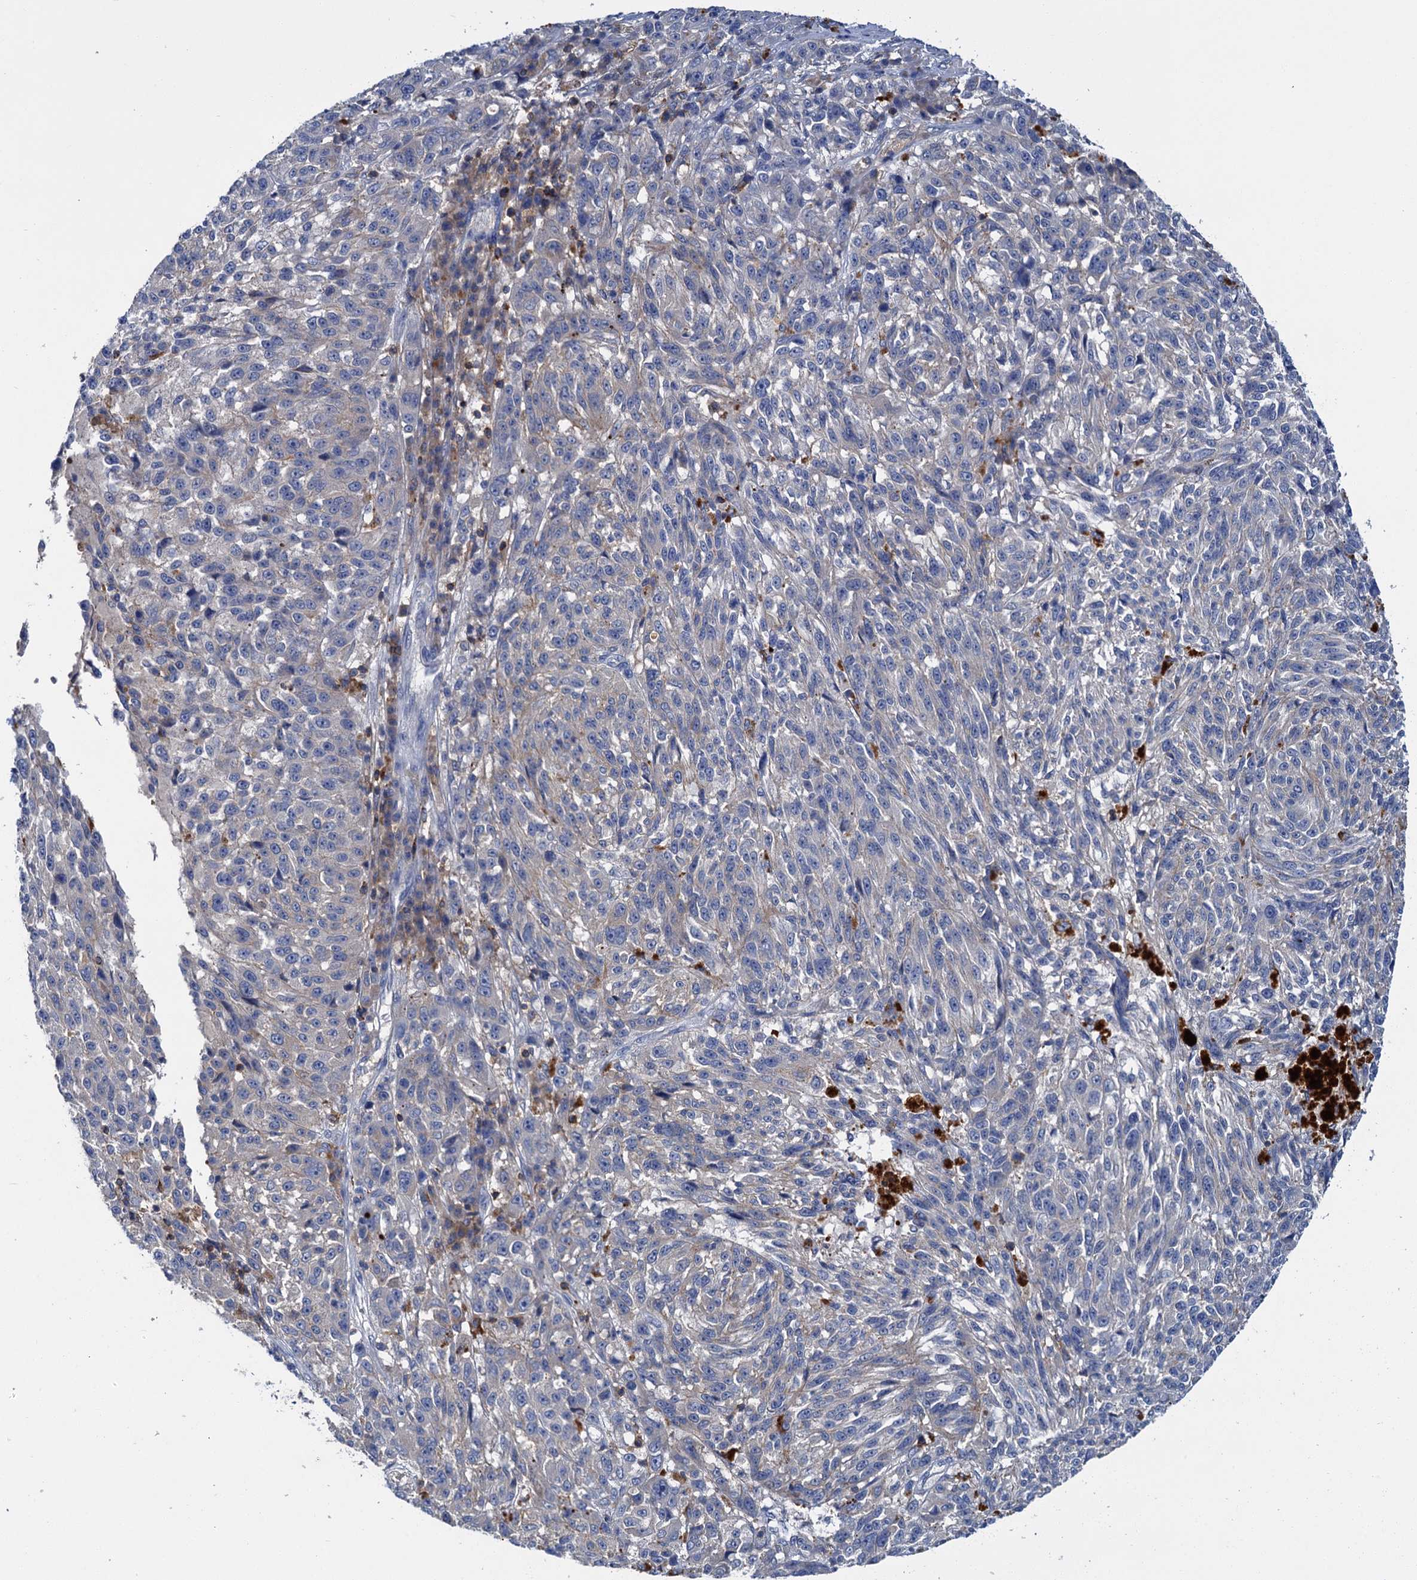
{"staining": {"intensity": "negative", "quantity": "none", "location": "none"}, "tissue": "melanoma", "cell_type": "Tumor cells", "image_type": "cancer", "snomed": [{"axis": "morphology", "description": "Malignant melanoma, NOS"}, {"axis": "topography", "description": "Skin"}], "caption": "A high-resolution histopathology image shows immunohistochemistry staining of melanoma, which reveals no significant expression in tumor cells.", "gene": "FGFR2", "patient": {"sex": "male", "age": 53}}